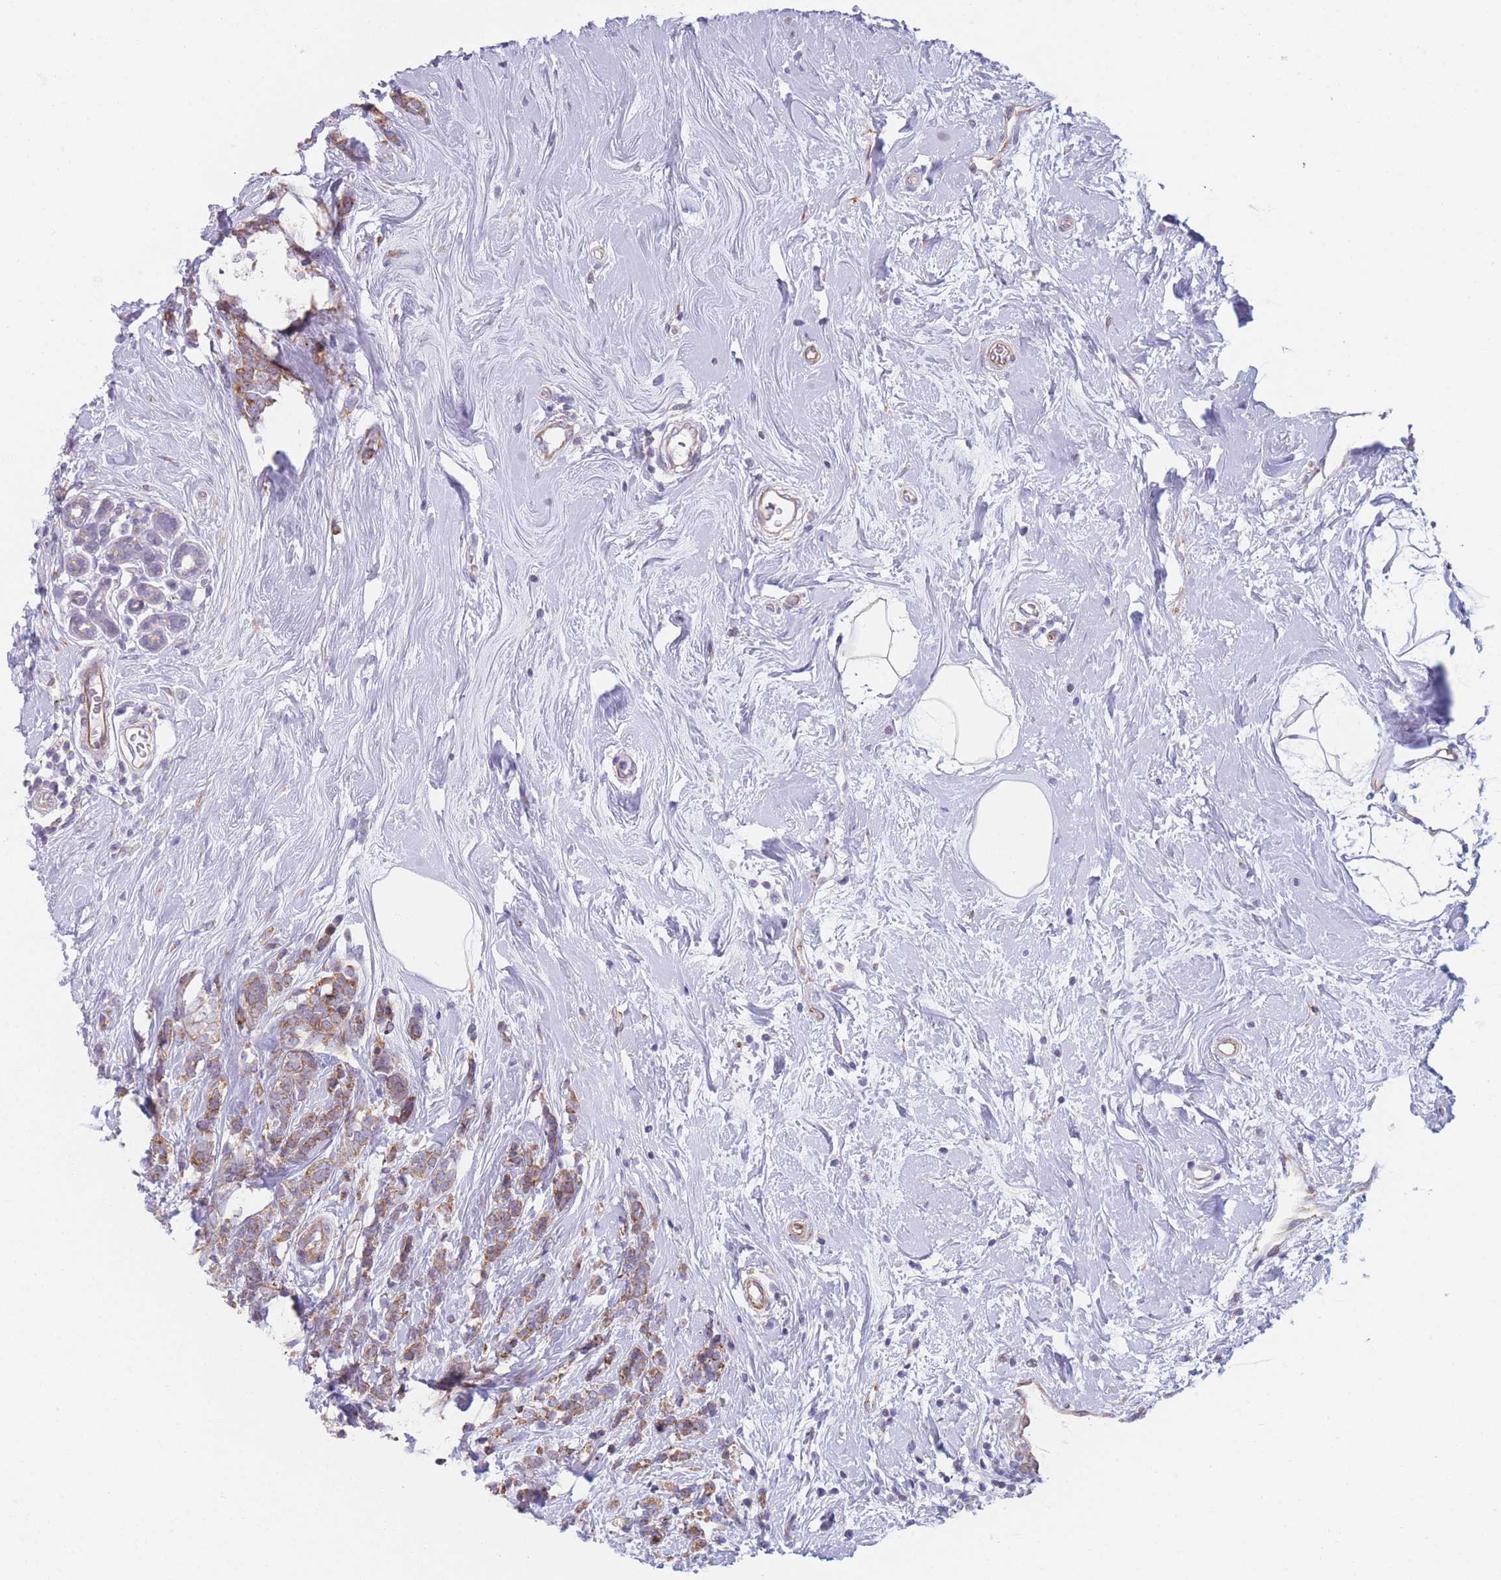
{"staining": {"intensity": "moderate", "quantity": ">75%", "location": "cytoplasmic/membranous"}, "tissue": "breast cancer", "cell_type": "Tumor cells", "image_type": "cancer", "snomed": [{"axis": "morphology", "description": "Lobular carcinoma"}, {"axis": "topography", "description": "Breast"}], "caption": "IHC staining of breast cancer, which reveals medium levels of moderate cytoplasmic/membranous expression in about >75% of tumor cells indicating moderate cytoplasmic/membranous protein expression. The staining was performed using DAB (3,3'-diaminobenzidine) (brown) for protein detection and nuclei were counterstained in hematoxylin (blue).", "gene": "AK9", "patient": {"sex": "female", "age": 58}}